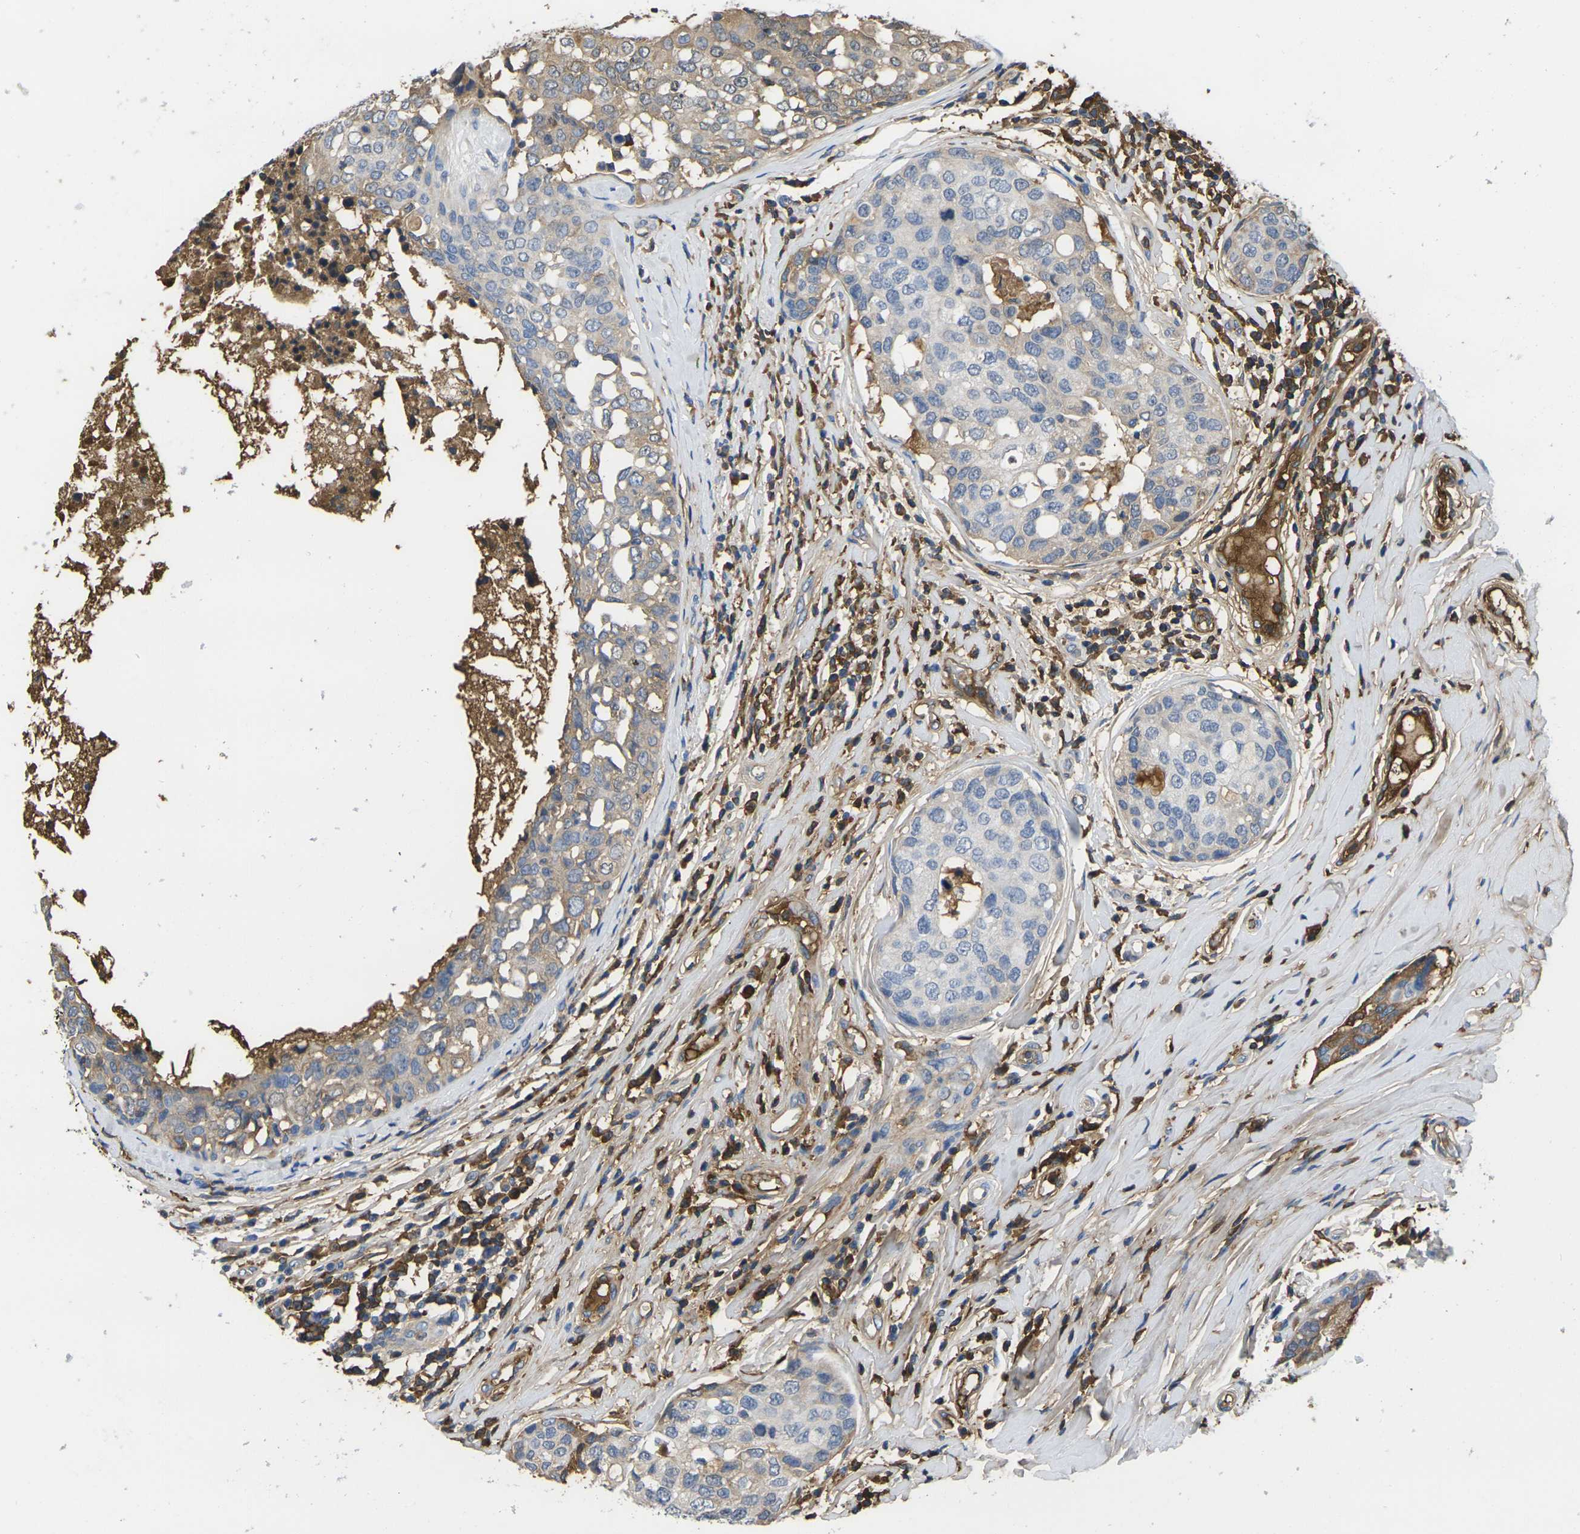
{"staining": {"intensity": "weak", "quantity": "25%-75%", "location": "cytoplasmic/membranous"}, "tissue": "breast cancer", "cell_type": "Tumor cells", "image_type": "cancer", "snomed": [{"axis": "morphology", "description": "Duct carcinoma"}, {"axis": "topography", "description": "Breast"}], "caption": "Approximately 25%-75% of tumor cells in human breast cancer (infiltrating ductal carcinoma) display weak cytoplasmic/membranous protein positivity as visualized by brown immunohistochemical staining.", "gene": "GREM2", "patient": {"sex": "female", "age": 27}}